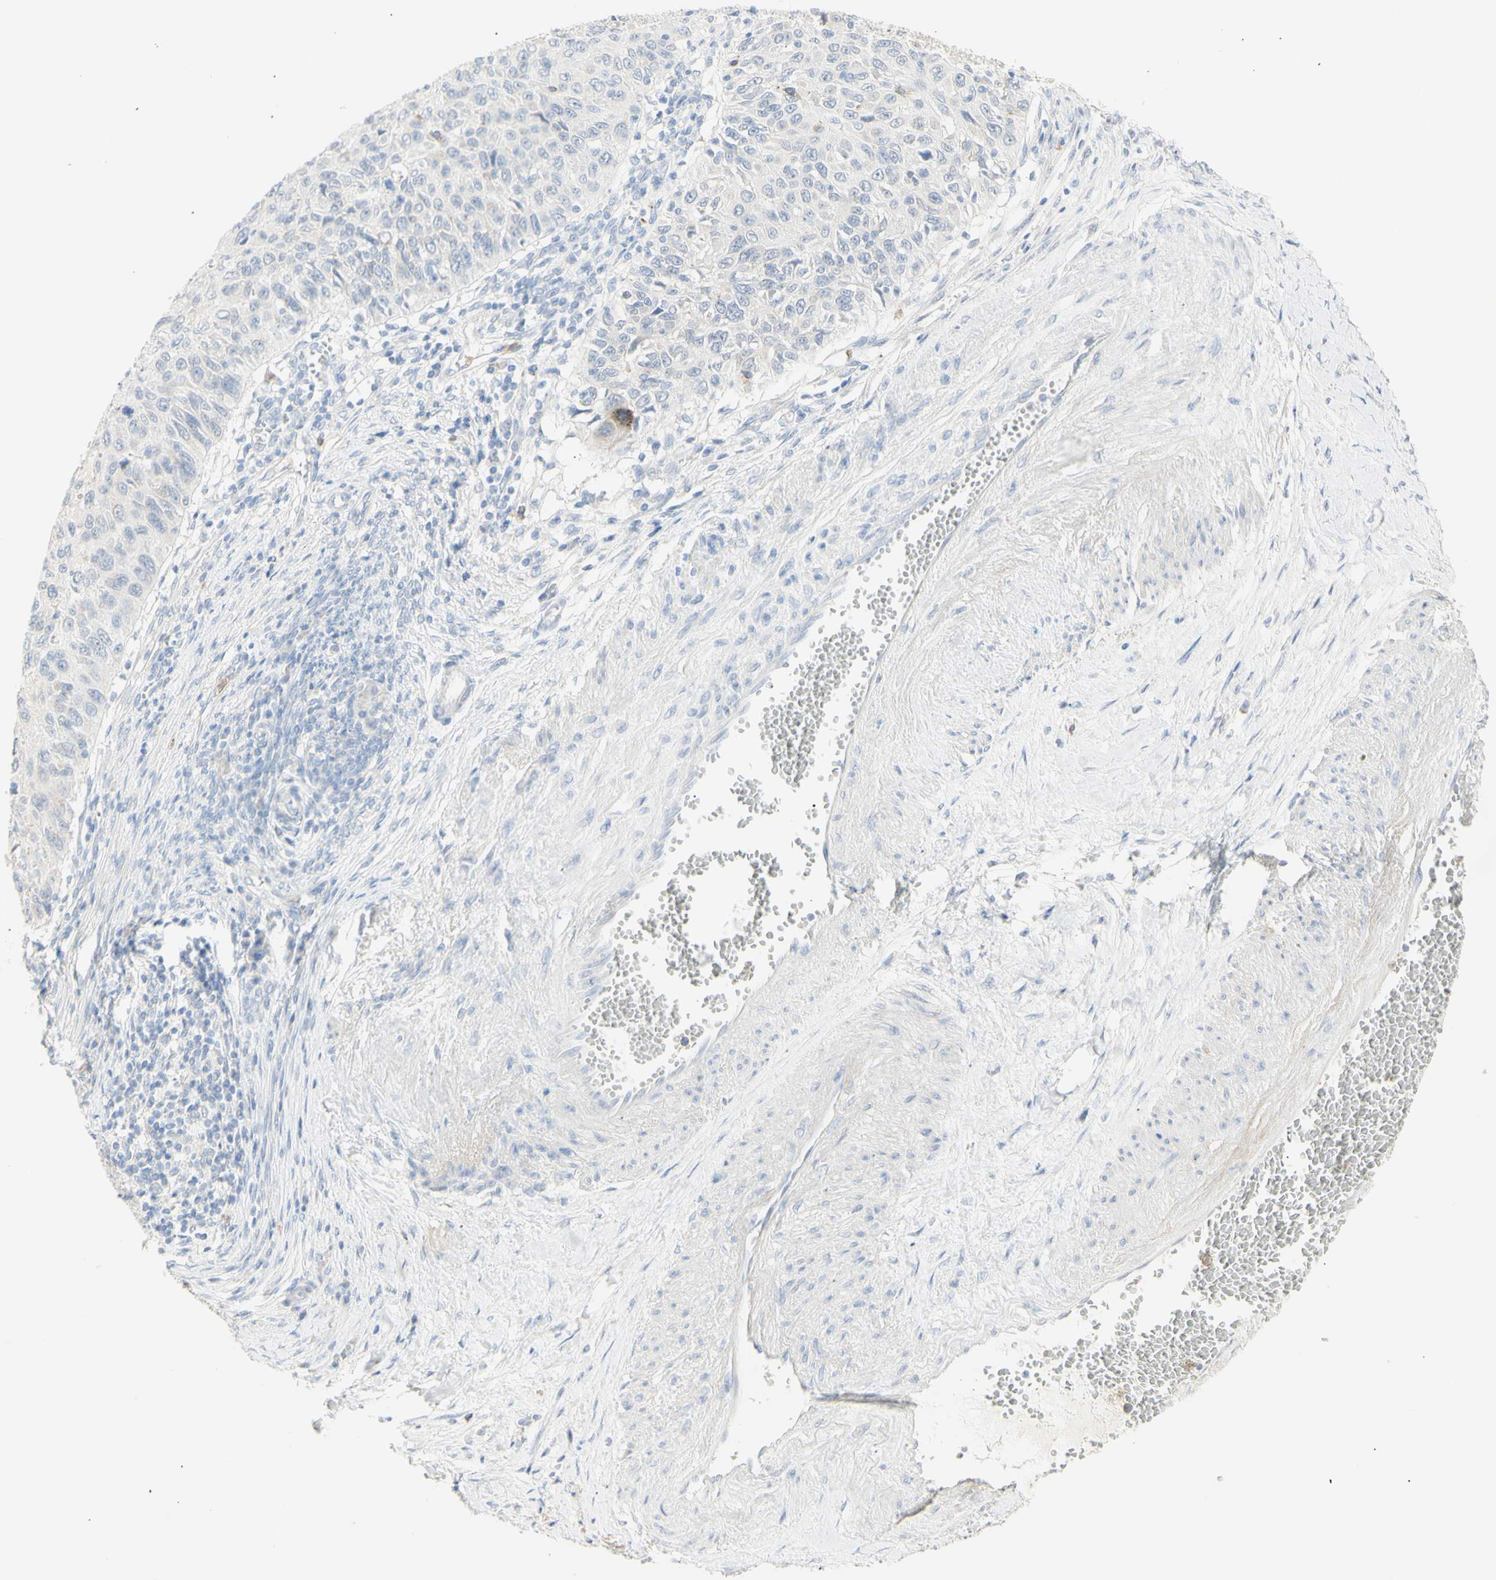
{"staining": {"intensity": "negative", "quantity": "none", "location": "none"}, "tissue": "cervical cancer", "cell_type": "Tumor cells", "image_type": "cancer", "snomed": [{"axis": "morphology", "description": "Squamous cell carcinoma, NOS"}, {"axis": "topography", "description": "Cervix"}], "caption": "This is a micrograph of immunohistochemistry (IHC) staining of squamous cell carcinoma (cervical), which shows no staining in tumor cells. (Brightfield microscopy of DAB IHC at high magnification).", "gene": "B4GALNT3", "patient": {"sex": "female", "age": 70}}